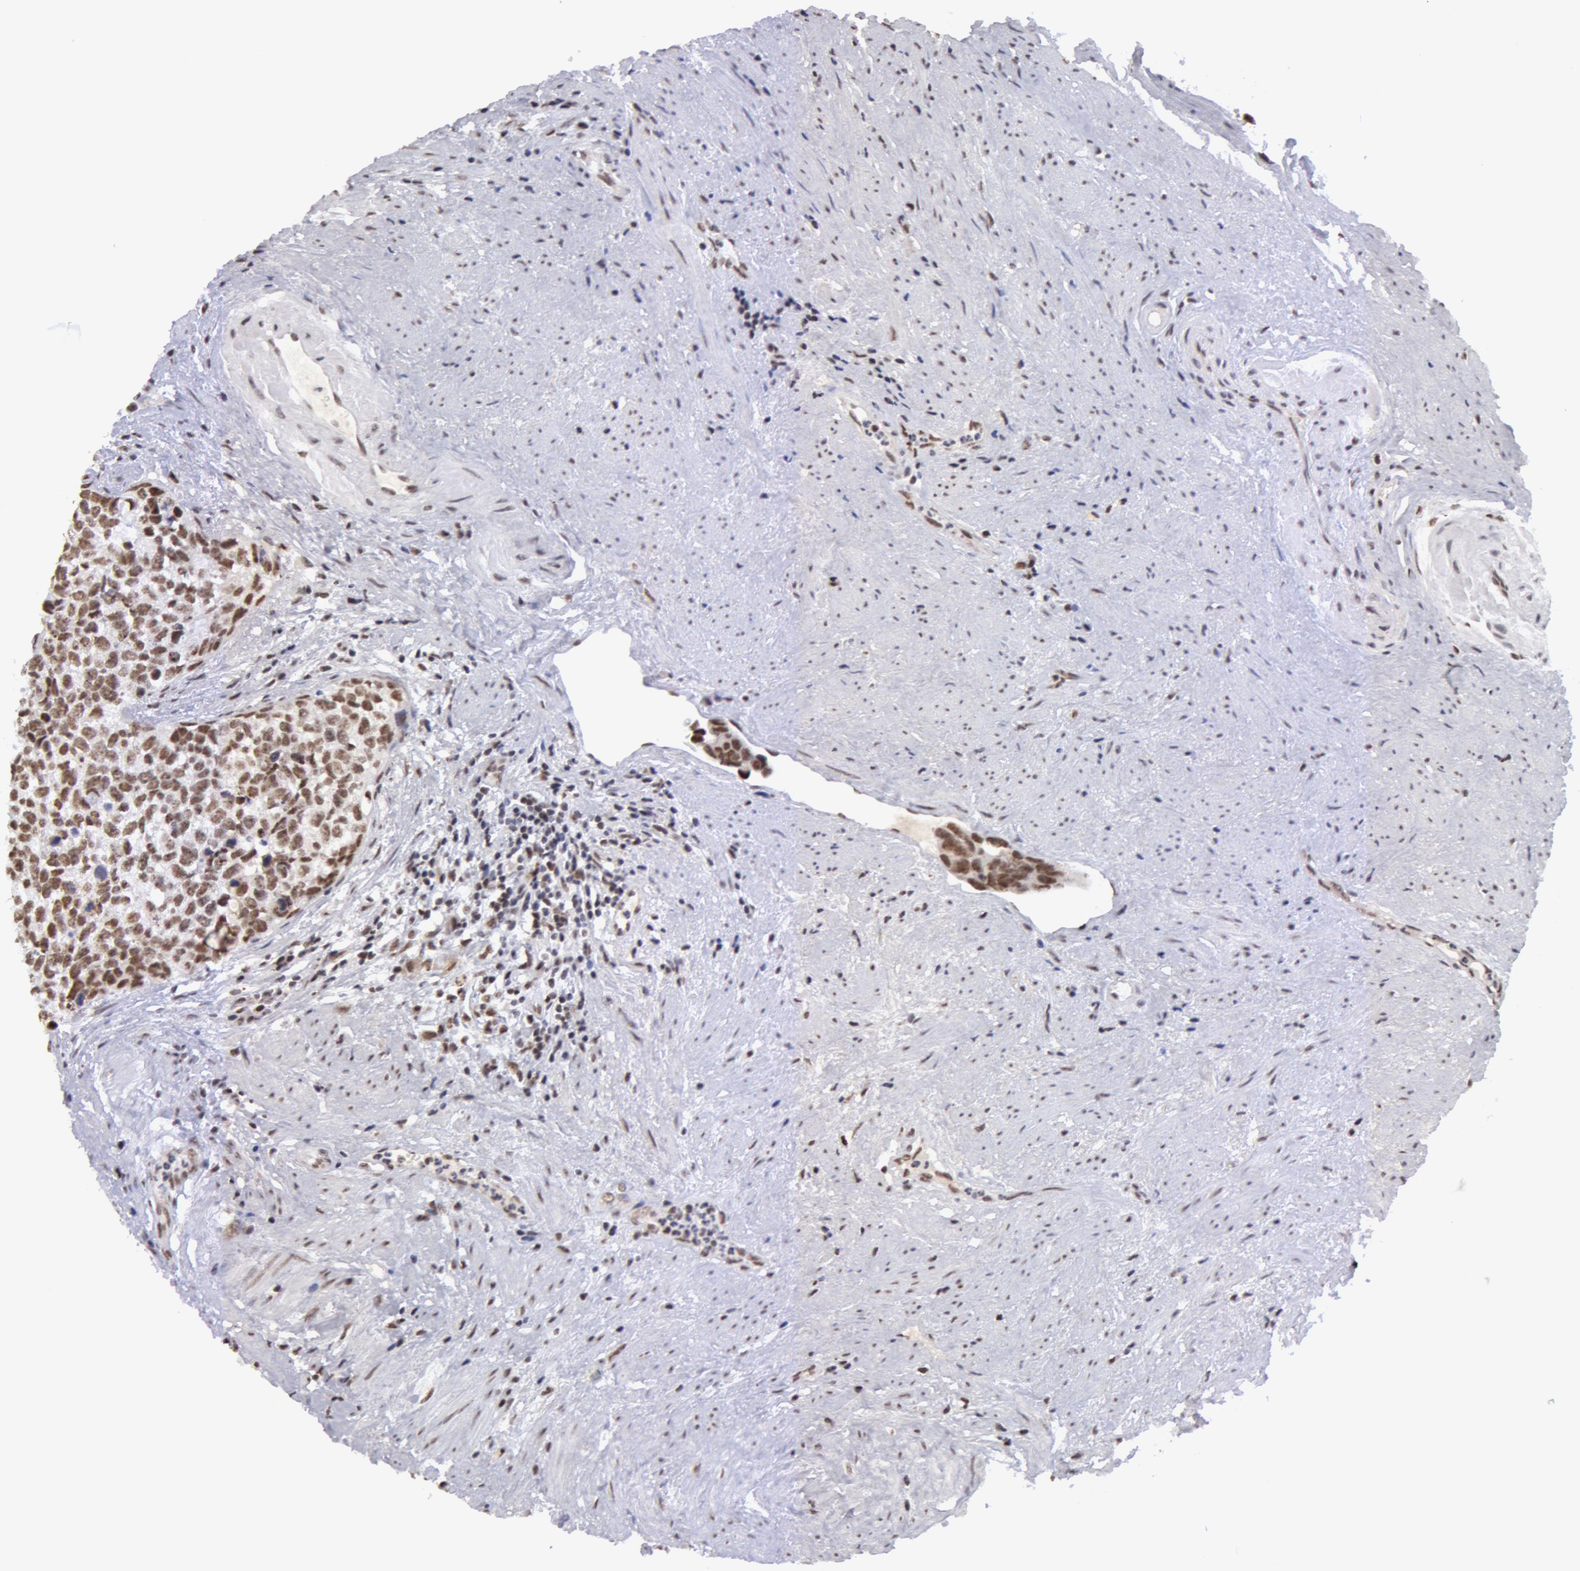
{"staining": {"intensity": "moderate", "quantity": "25%-75%", "location": "nuclear"}, "tissue": "urothelial cancer", "cell_type": "Tumor cells", "image_type": "cancer", "snomed": [{"axis": "morphology", "description": "Urothelial carcinoma, High grade"}, {"axis": "topography", "description": "Urinary bladder"}], "caption": "Tumor cells show medium levels of moderate nuclear expression in approximately 25%-75% of cells in urothelial cancer. The protein is stained brown, and the nuclei are stained in blue (DAB IHC with brightfield microscopy, high magnification).", "gene": "VRTN", "patient": {"sex": "male", "age": 81}}